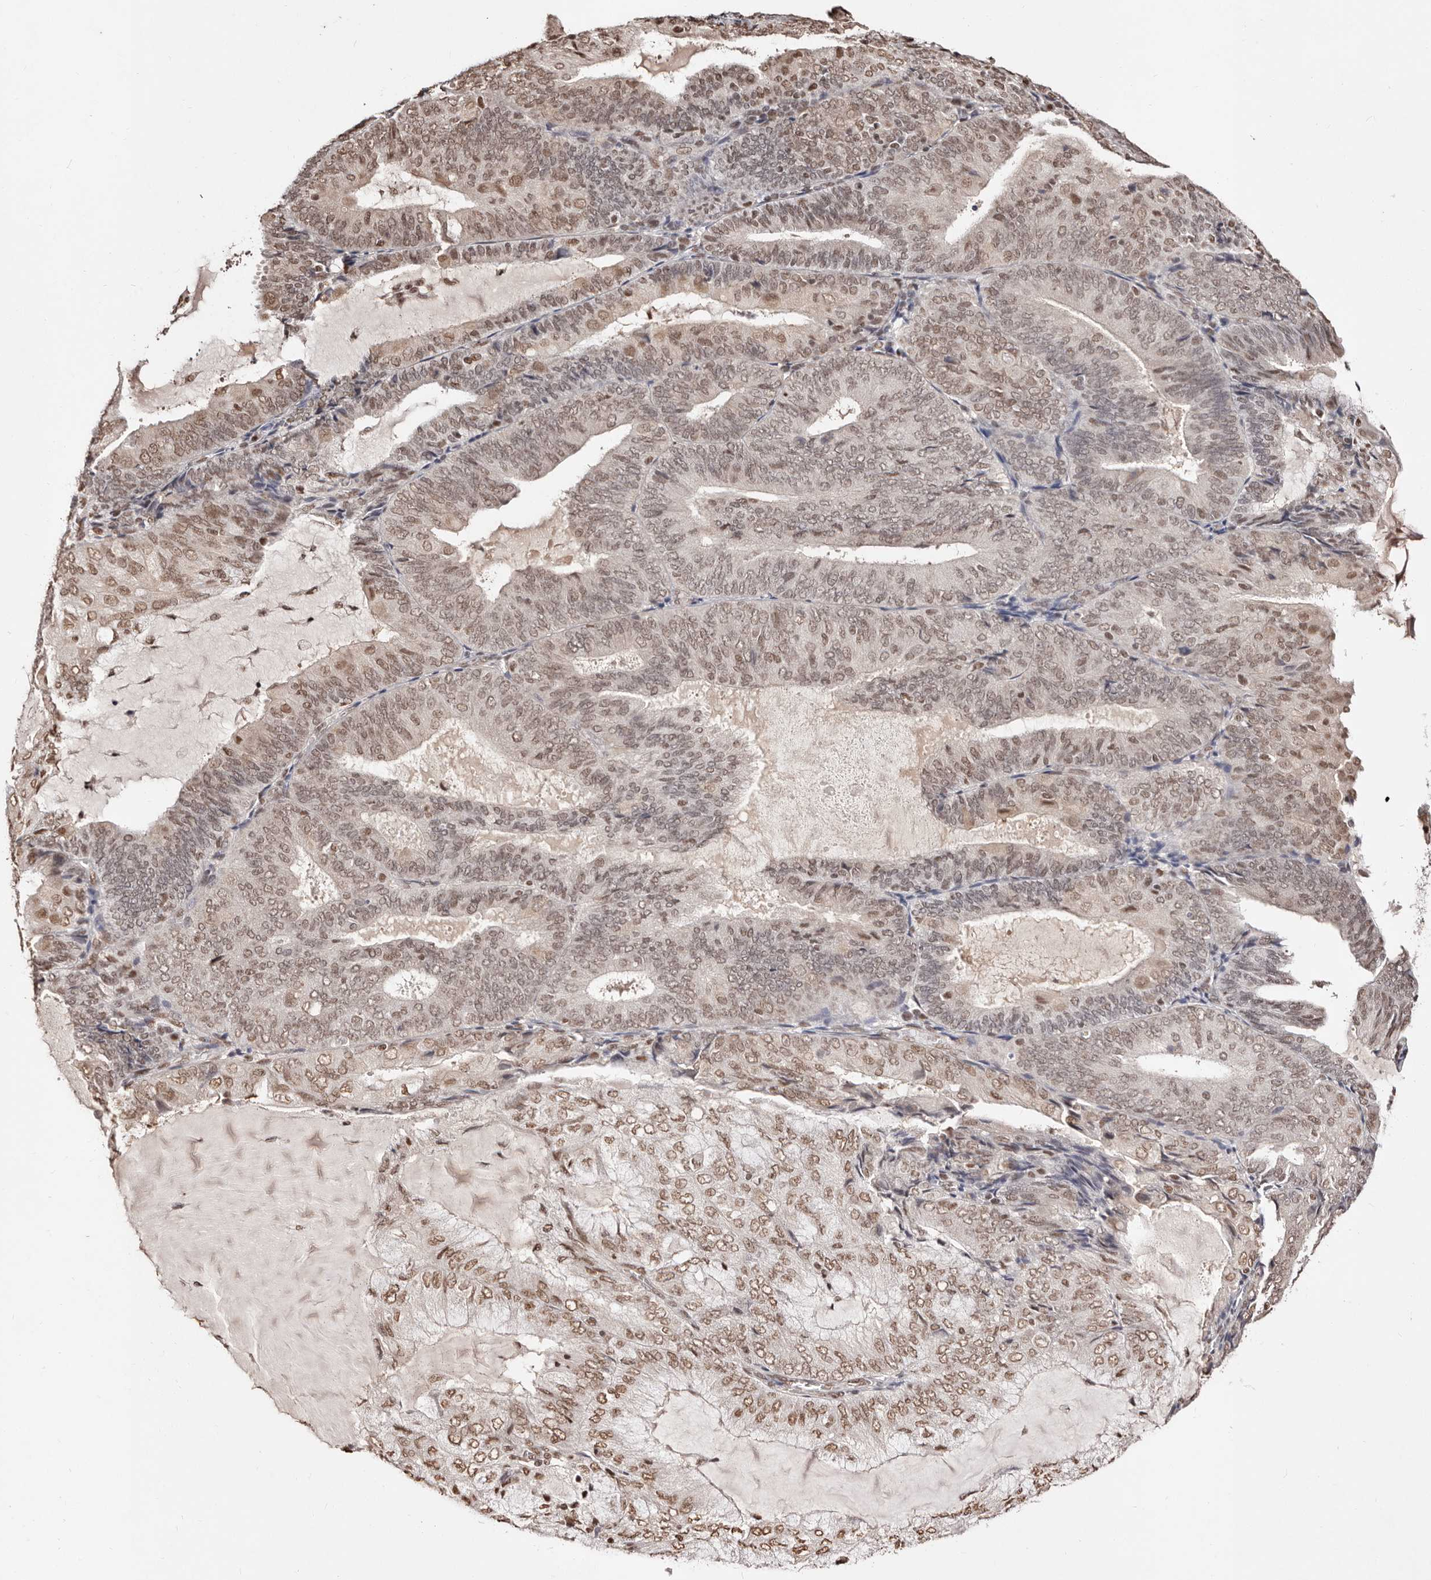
{"staining": {"intensity": "moderate", "quantity": ">75%", "location": "nuclear"}, "tissue": "endometrial cancer", "cell_type": "Tumor cells", "image_type": "cancer", "snomed": [{"axis": "morphology", "description": "Adenocarcinoma, NOS"}, {"axis": "topography", "description": "Endometrium"}], "caption": "Immunohistochemical staining of human adenocarcinoma (endometrial) displays moderate nuclear protein positivity in about >75% of tumor cells. (DAB (3,3'-diaminobenzidine) IHC with brightfield microscopy, high magnification).", "gene": "BICRAL", "patient": {"sex": "female", "age": 81}}